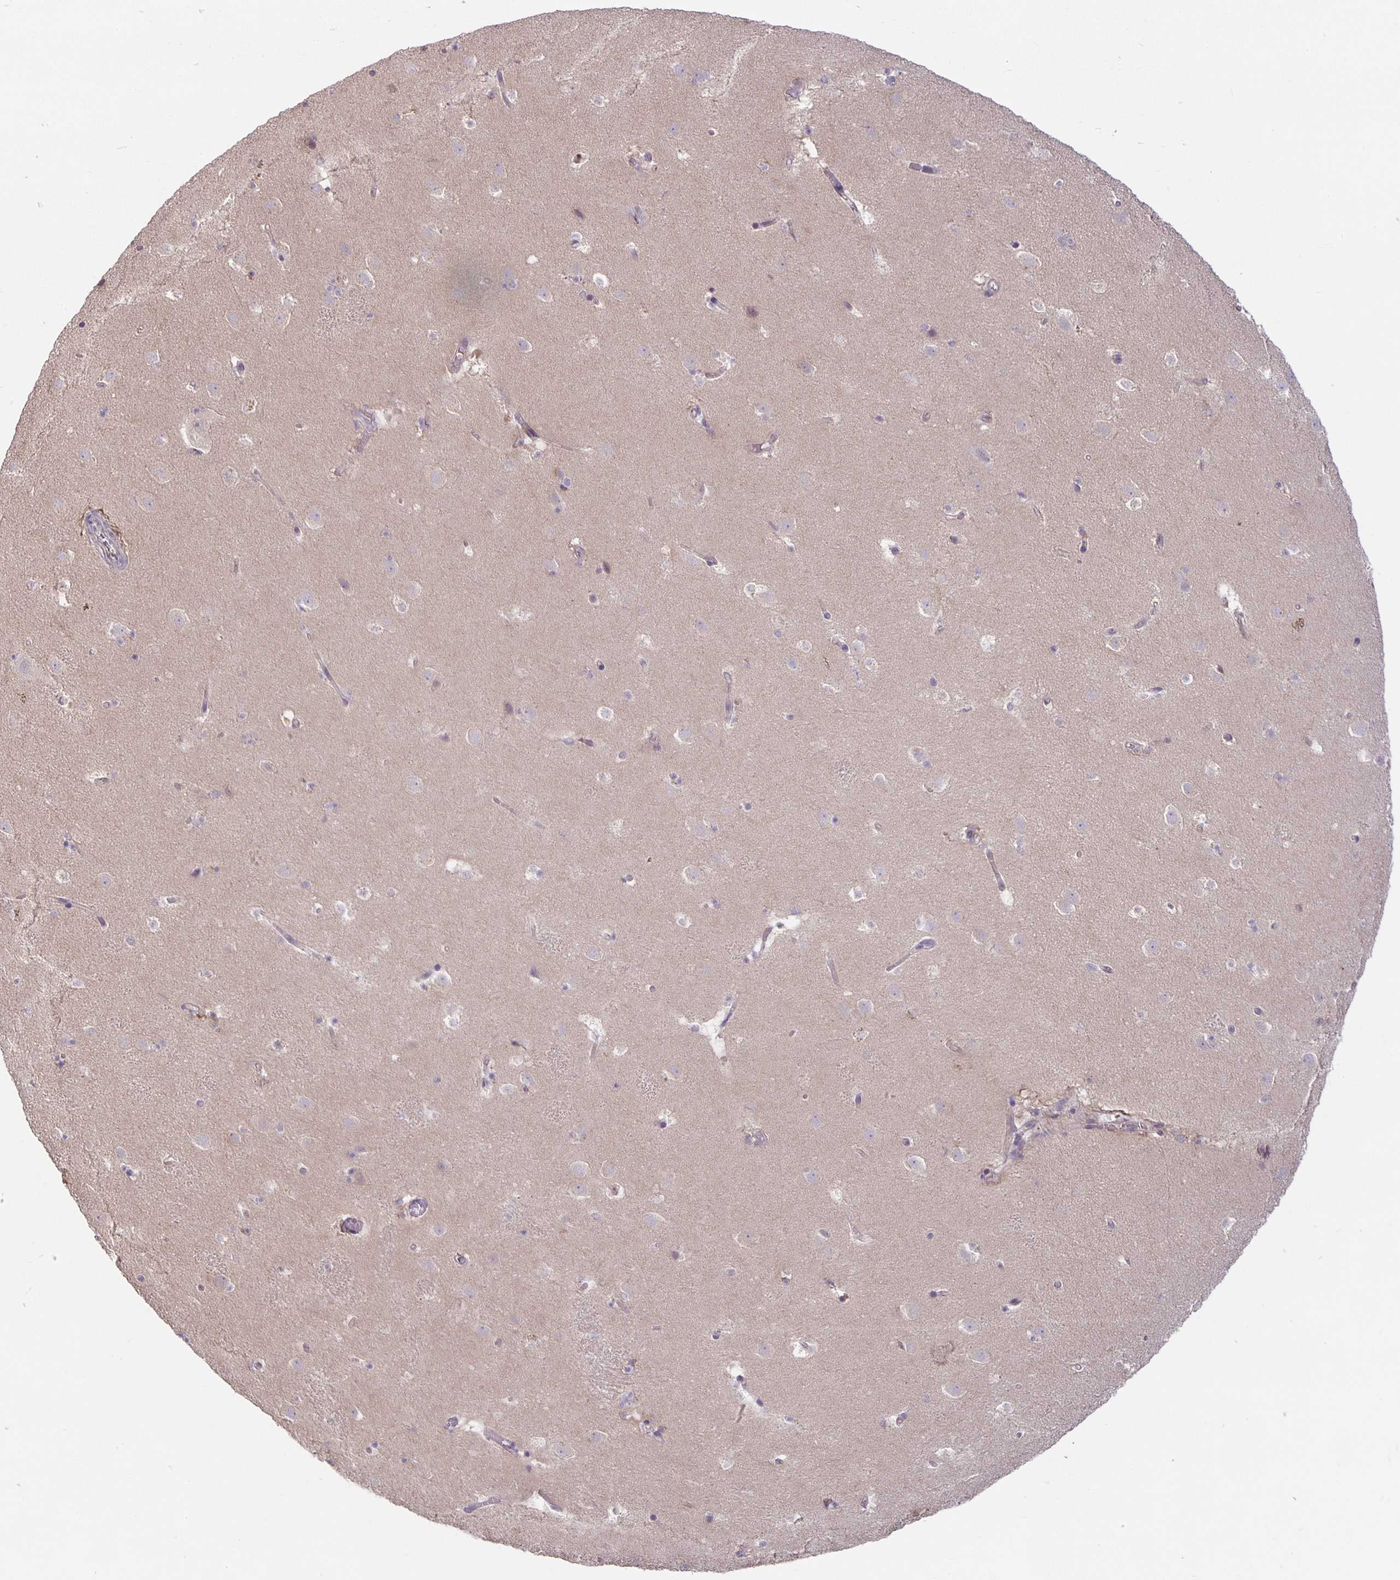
{"staining": {"intensity": "negative", "quantity": "none", "location": "none"}, "tissue": "caudate", "cell_type": "Glial cells", "image_type": "normal", "snomed": [{"axis": "morphology", "description": "Normal tissue, NOS"}, {"axis": "topography", "description": "Lateral ventricle wall"}], "caption": "The micrograph exhibits no significant positivity in glial cells of caudate.", "gene": "ARVCF", "patient": {"sex": "male", "age": 37}}